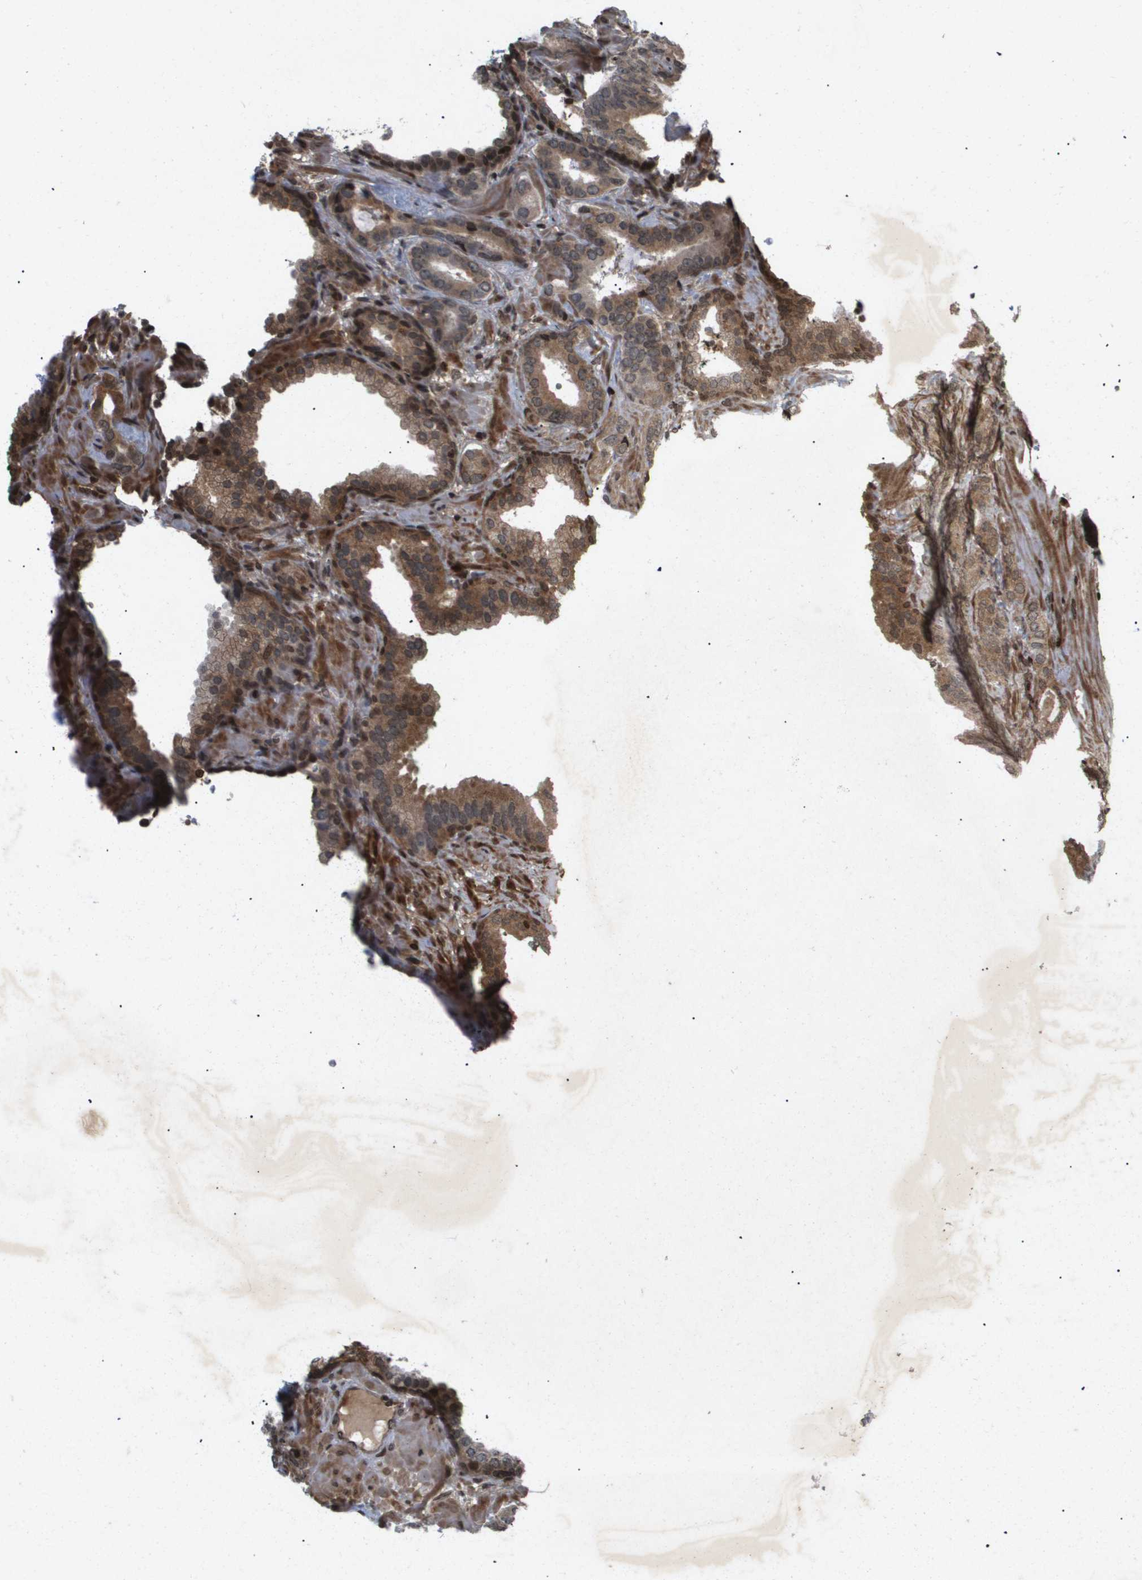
{"staining": {"intensity": "moderate", "quantity": ">75%", "location": "cytoplasmic/membranous,nuclear"}, "tissue": "prostate cancer", "cell_type": "Tumor cells", "image_type": "cancer", "snomed": [{"axis": "morphology", "description": "Adenocarcinoma, Low grade"}, {"axis": "topography", "description": "Prostate"}], "caption": "Immunohistochemical staining of prostate low-grade adenocarcinoma shows medium levels of moderate cytoplasmic/membranous and nuclear staining in about >75% of tumor cells. (Brightfield microscopy of DAB IHC at high magnification).", "gene": "HSPA6", "patient": {"sex": "male", "age": 53}}